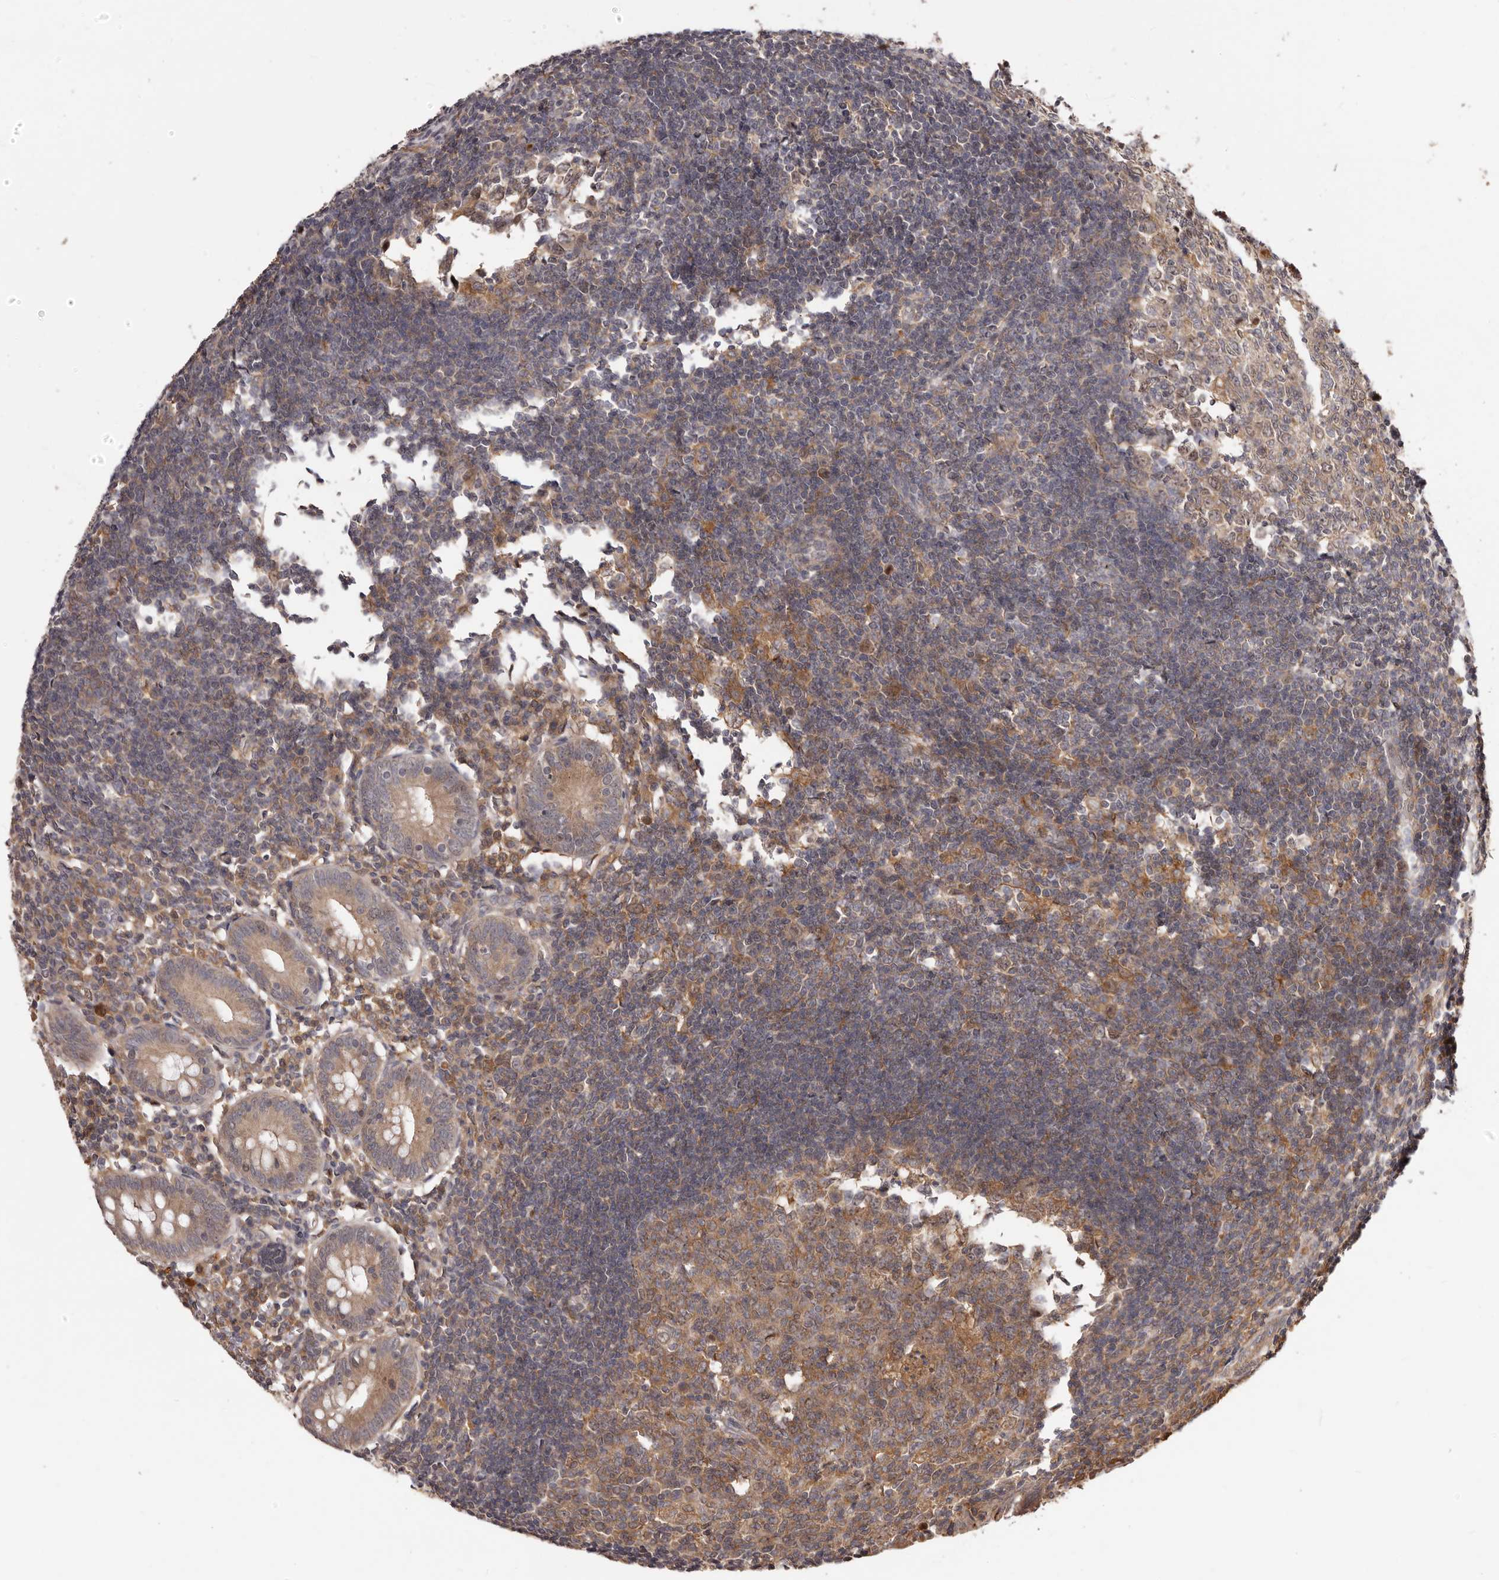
{"staining": {"intensity": "moderate", "quantity": ">75%", "location": "cytoplasmic/membranous"}, "tissue": "appendix", "cell_type": "Glandular cells", "image_type": "normal", "snomed": [{"axis": "morphology", "description": "Normal tissue, NOS"}, {"axis": "topography", "description": "Appendix"}], "caption": "A photomicrograph showing moderate cytoplasmic/membranous positivity in approximately >75% of glandular cells in benign appendix, as visualized by brown immunohistochemical staining.", "gene": "RNF187", "patient": {"sex": "female", "age": 54}}